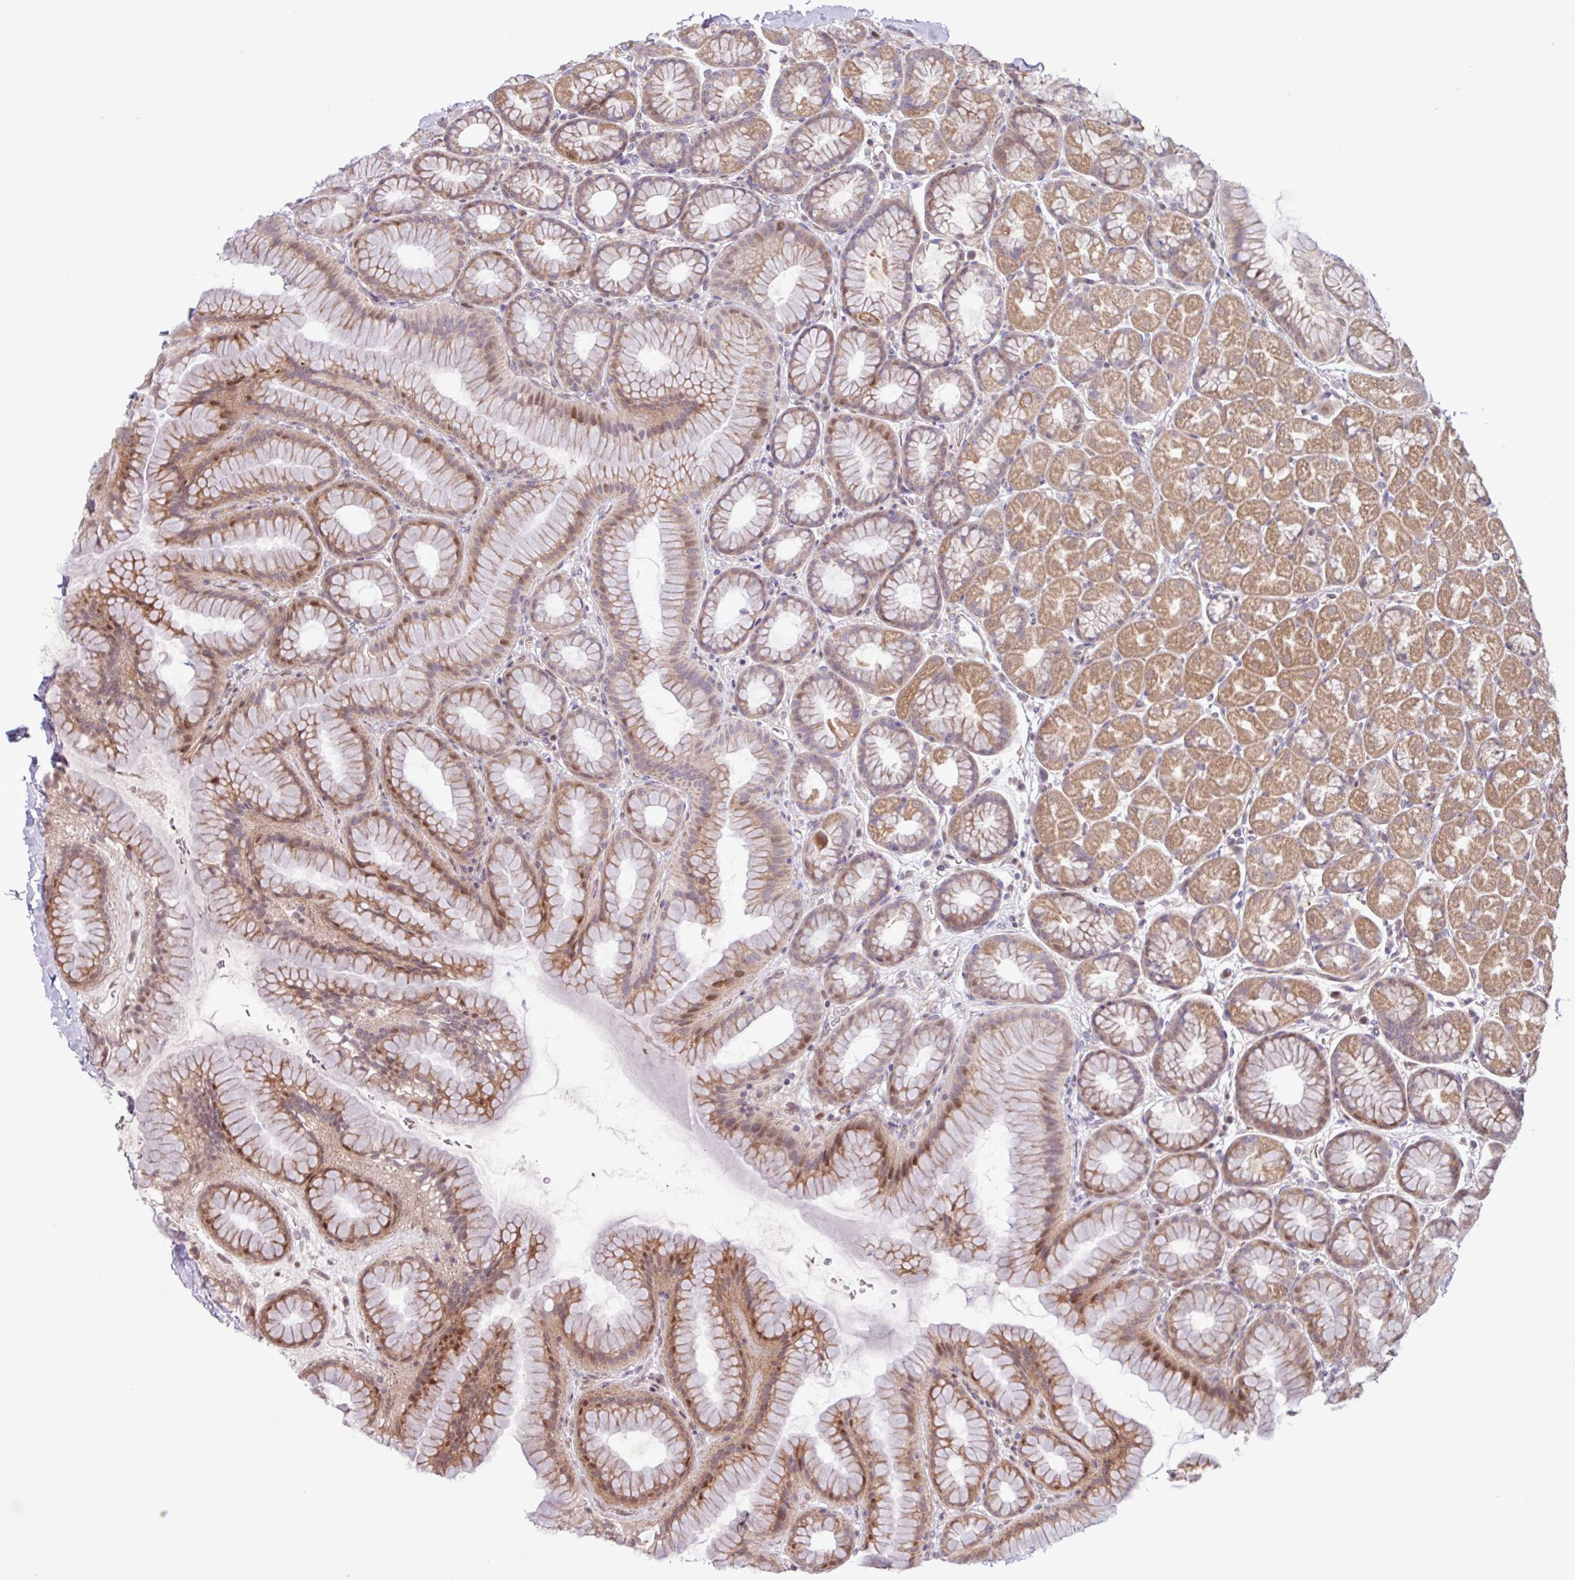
{"staining": {"intensity": "moderate", "quantity": ">75%", "location": "cytoplasmic/membranous,nuclear"}, "tissue": "stomach", "cell_type": "Glandular cells", "image_type": "normal", "snomed": [{"axis": "morphology", "description": "Normal tissue, NOS"}, {"axis": "topography", "description": "Stomach, lower"}], "caption": "Stomach stained with immunohistochemistry (IHC) shows moderate cytoplasmic/membranous,nuclear positivity in about >75% of glandular cells.", "gene": "PDPR", "patient": {"sex": "male", "age": 67}}